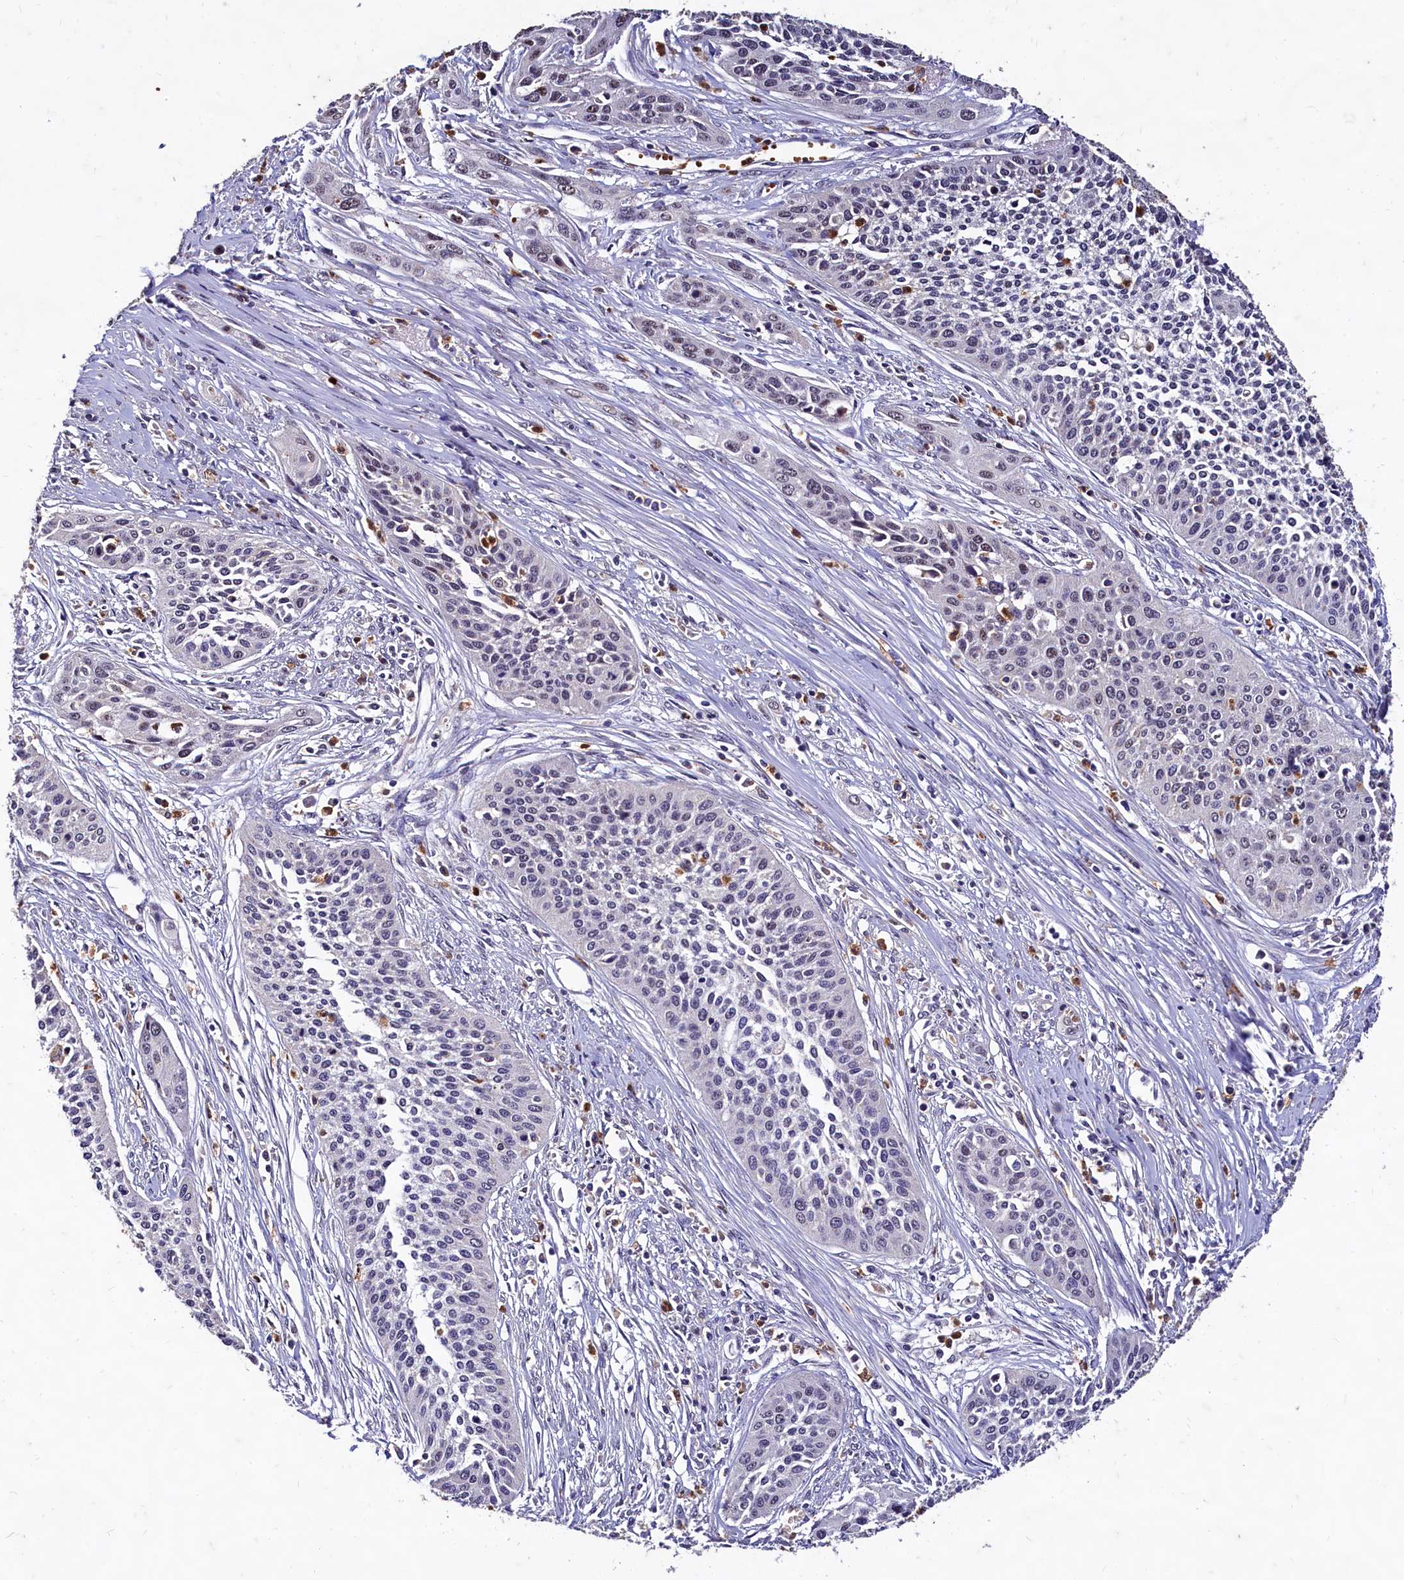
{"staining": {"intensity": "moderate", "quantity": "<25%", "location": "nuclear"}, "tissue": "cervical cancer", "cell_type": "Tumor cells", "image_type": "cancer", "snomed": [{"axis": "morphology", "description": "Squamous cell carcinoma, NOS"}, {"axis": "topography", "description": "Cervix"}], "caption": "A histopathology image showing moderate nuclear expression in about <25% of tumor cells in cervical squamous cell carcinoma, as visualized by brown immunohistochemical staining.", "gene": "CSTPP1", "patient": {"sex": "female", "age": 34}}